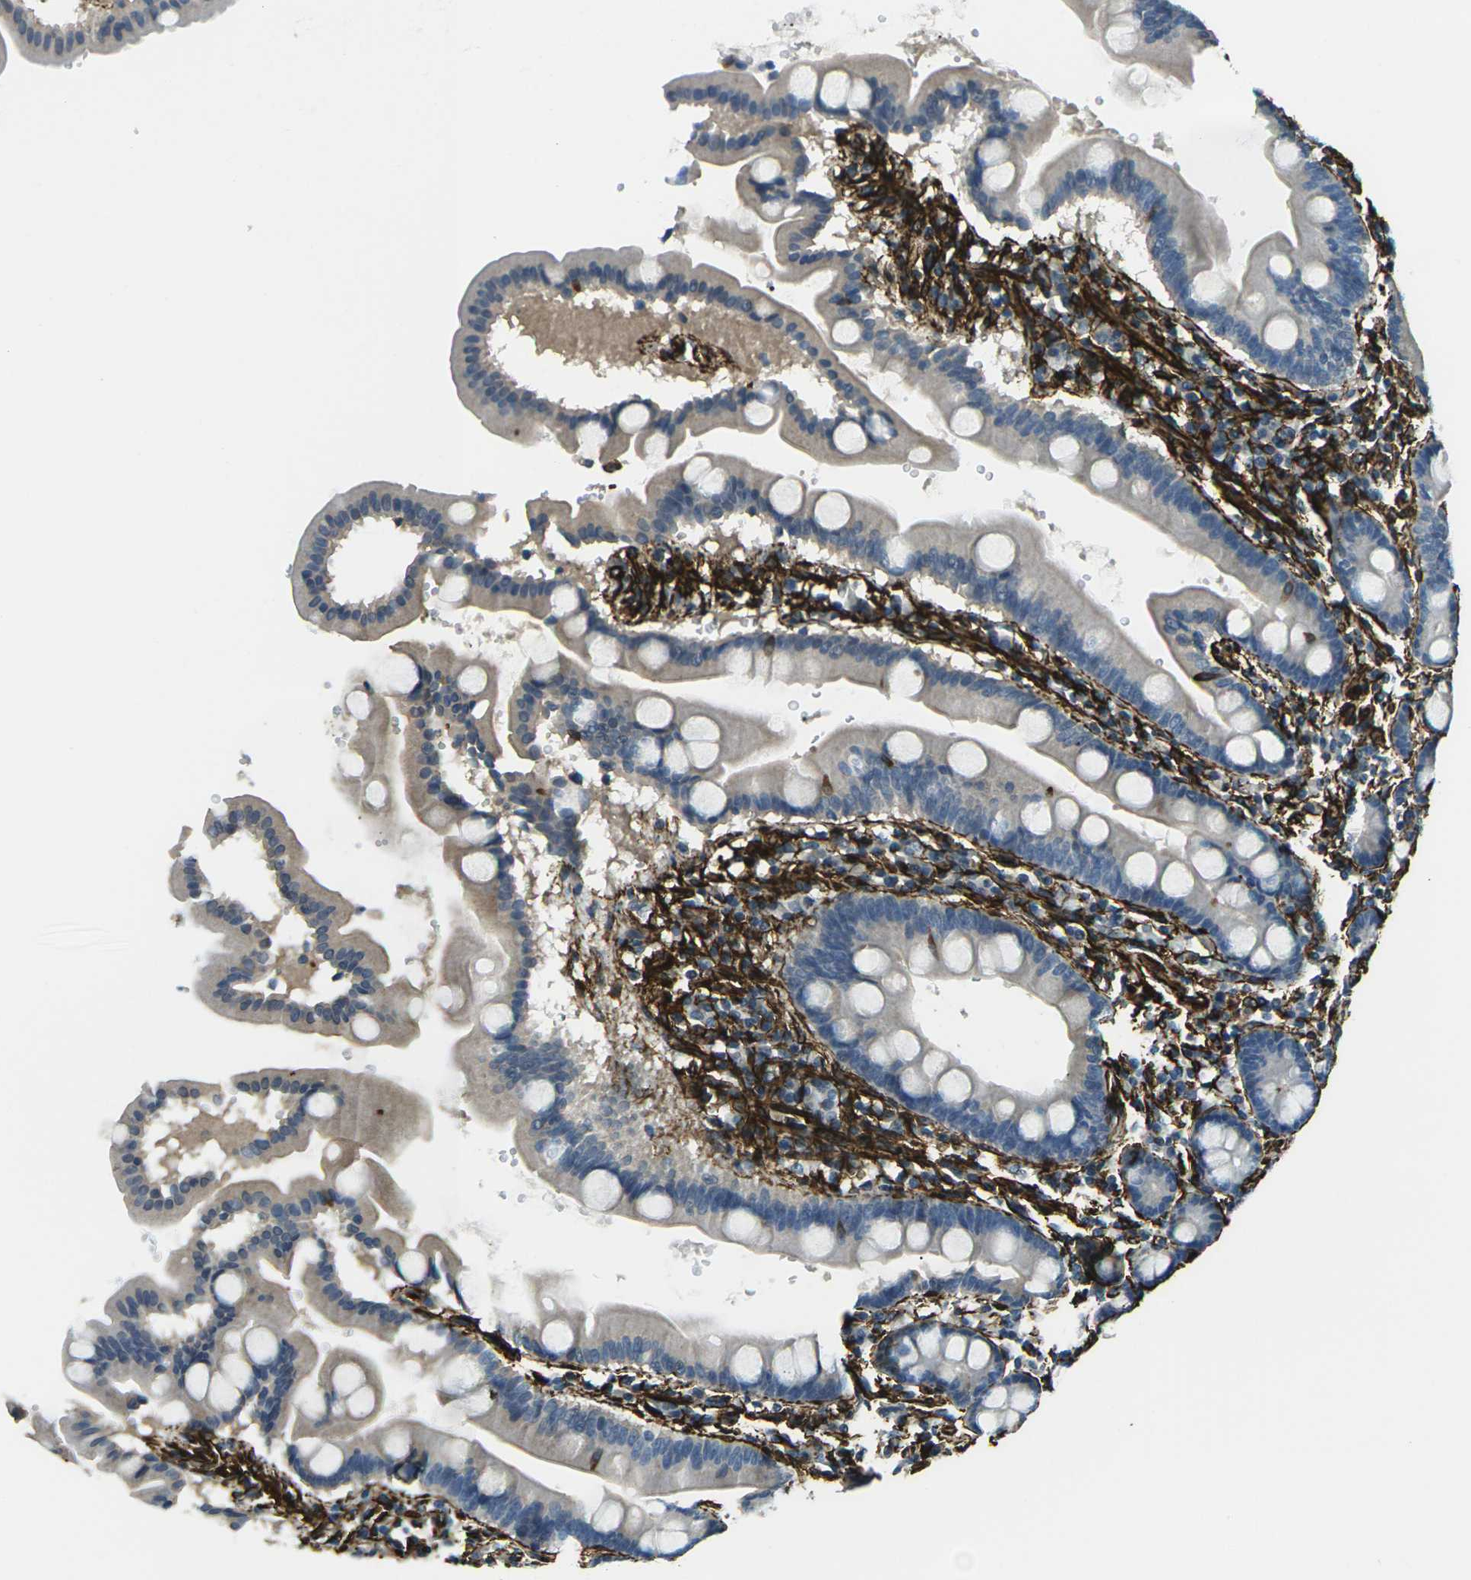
{"staining": {"intensity": "negative", "quantity": "none", "location": "none"}, "tissue": "duodenum", "cell_type": "Glandular cells", "image_type": "normal", "snomed": [{"axis": "morphology", "description": "Normal tissue, NOS"}, {"axis": "topography", "description": "Duodenum"}], "caption": "IHC histopathology image of benign duodenum stained for a protein (brown), which shows no staining in glandular cells. The staining was performed using DAB (3,3'-diaminobenzidine) to visualize the protein expression in brown, while the nuclei were stained in blue with hematoxylin (Magnification: 20x).", "gene": "GRAMD1C", "patient": {"sex": "male", "age": 50}}